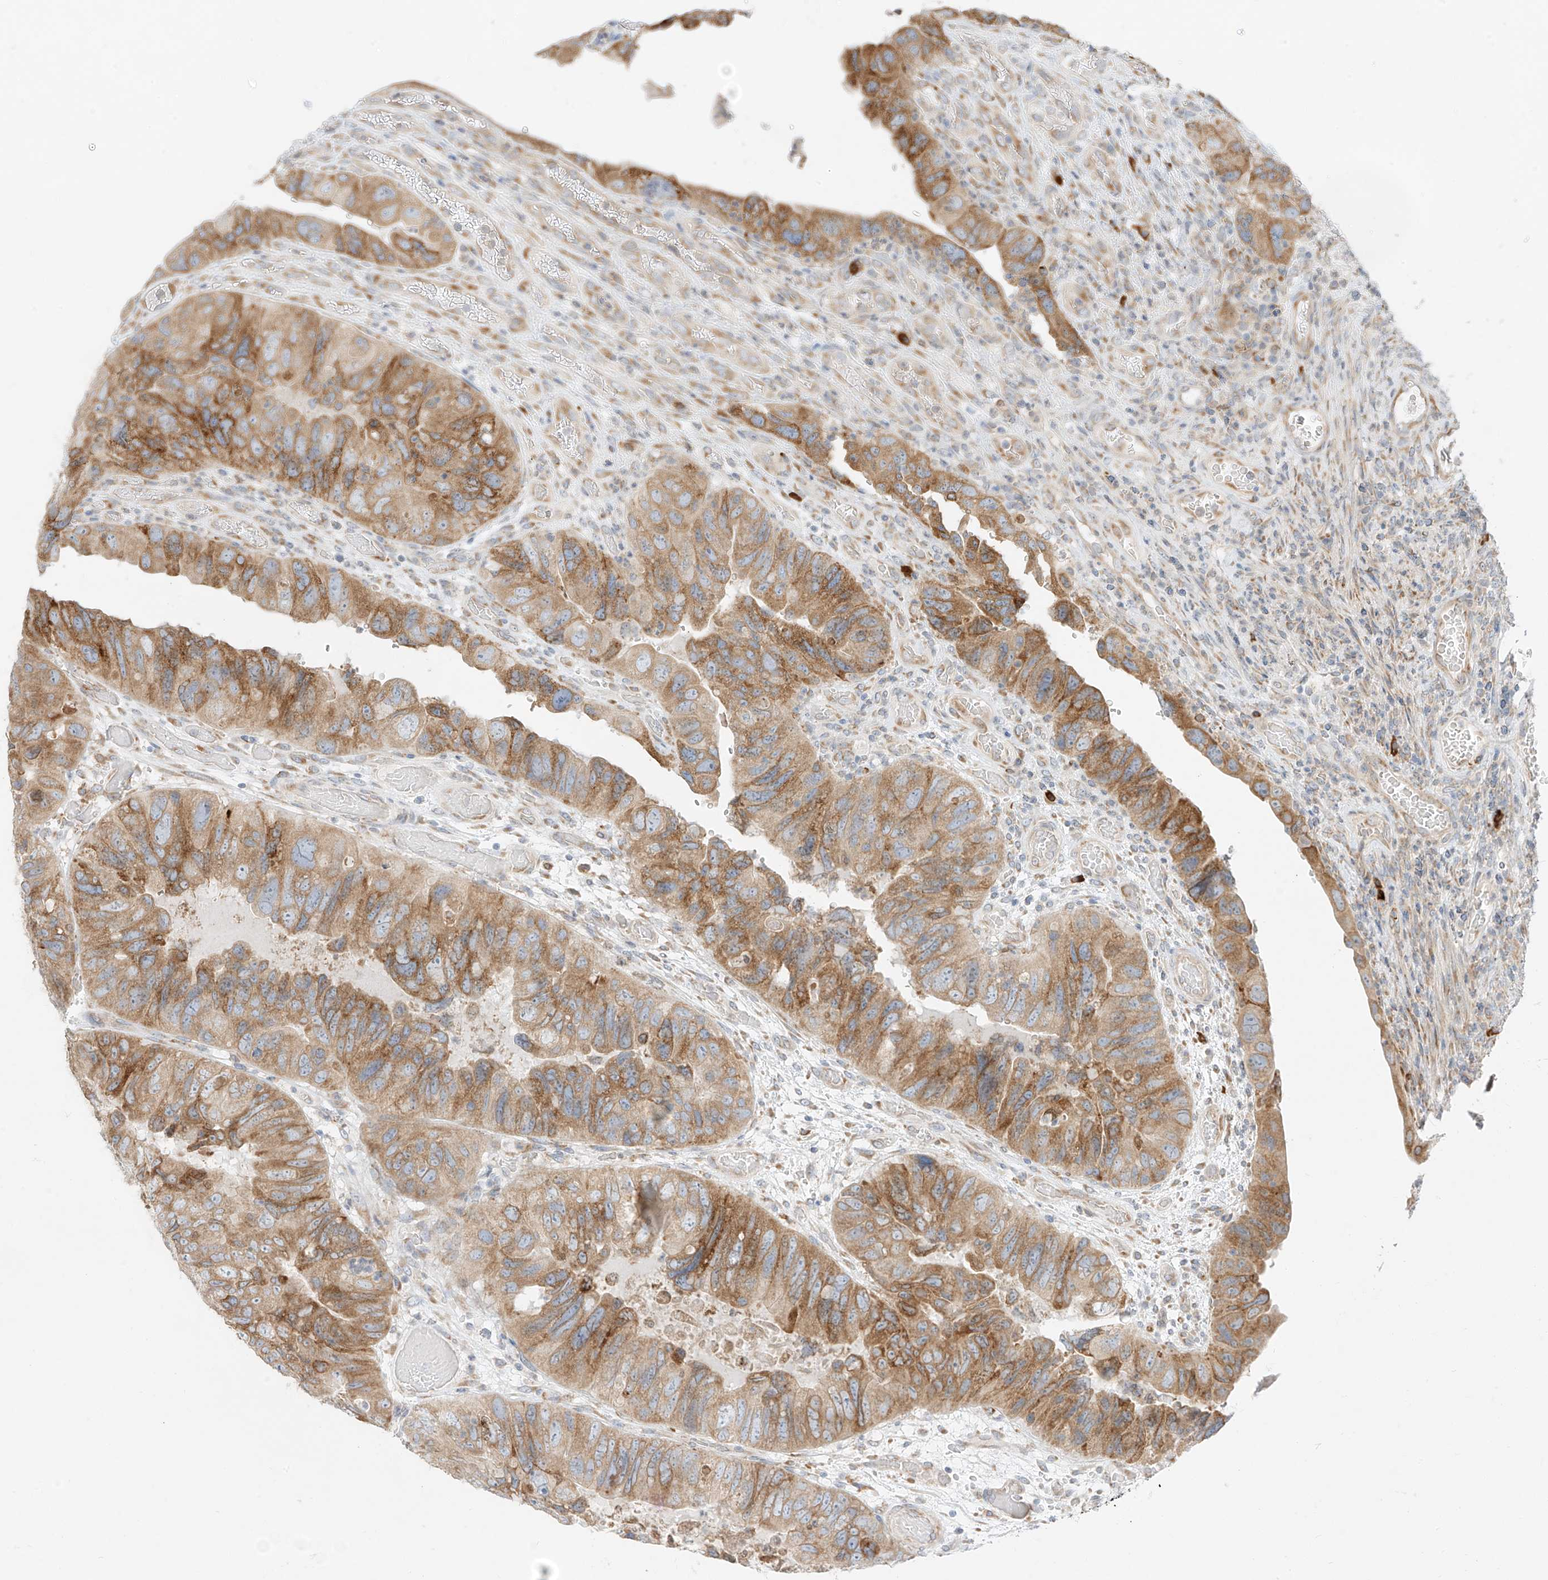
{"staining": {"intensity": "moderate", "quantity": "25%-75%", "location": "cytoplasmic/membranous"}, "tissue": "colorectal cancer", "cell_type": "Tumor cells", "image_type": "cancer", "snomed": [{"axis": "morphology", "description": "Adenocarcinoma, NOS"}, {"axis": "topography", "description": "Rectum"}], "caption": "Human adenocarcinoma (colorectal) stained for a protein (brown) reveals moderate cytoplasmic/membranous positive expression in approximately 25%-75% of tumor cells.", "gene": "STT3A", "patient": {"sex": "male", "age": 63}}